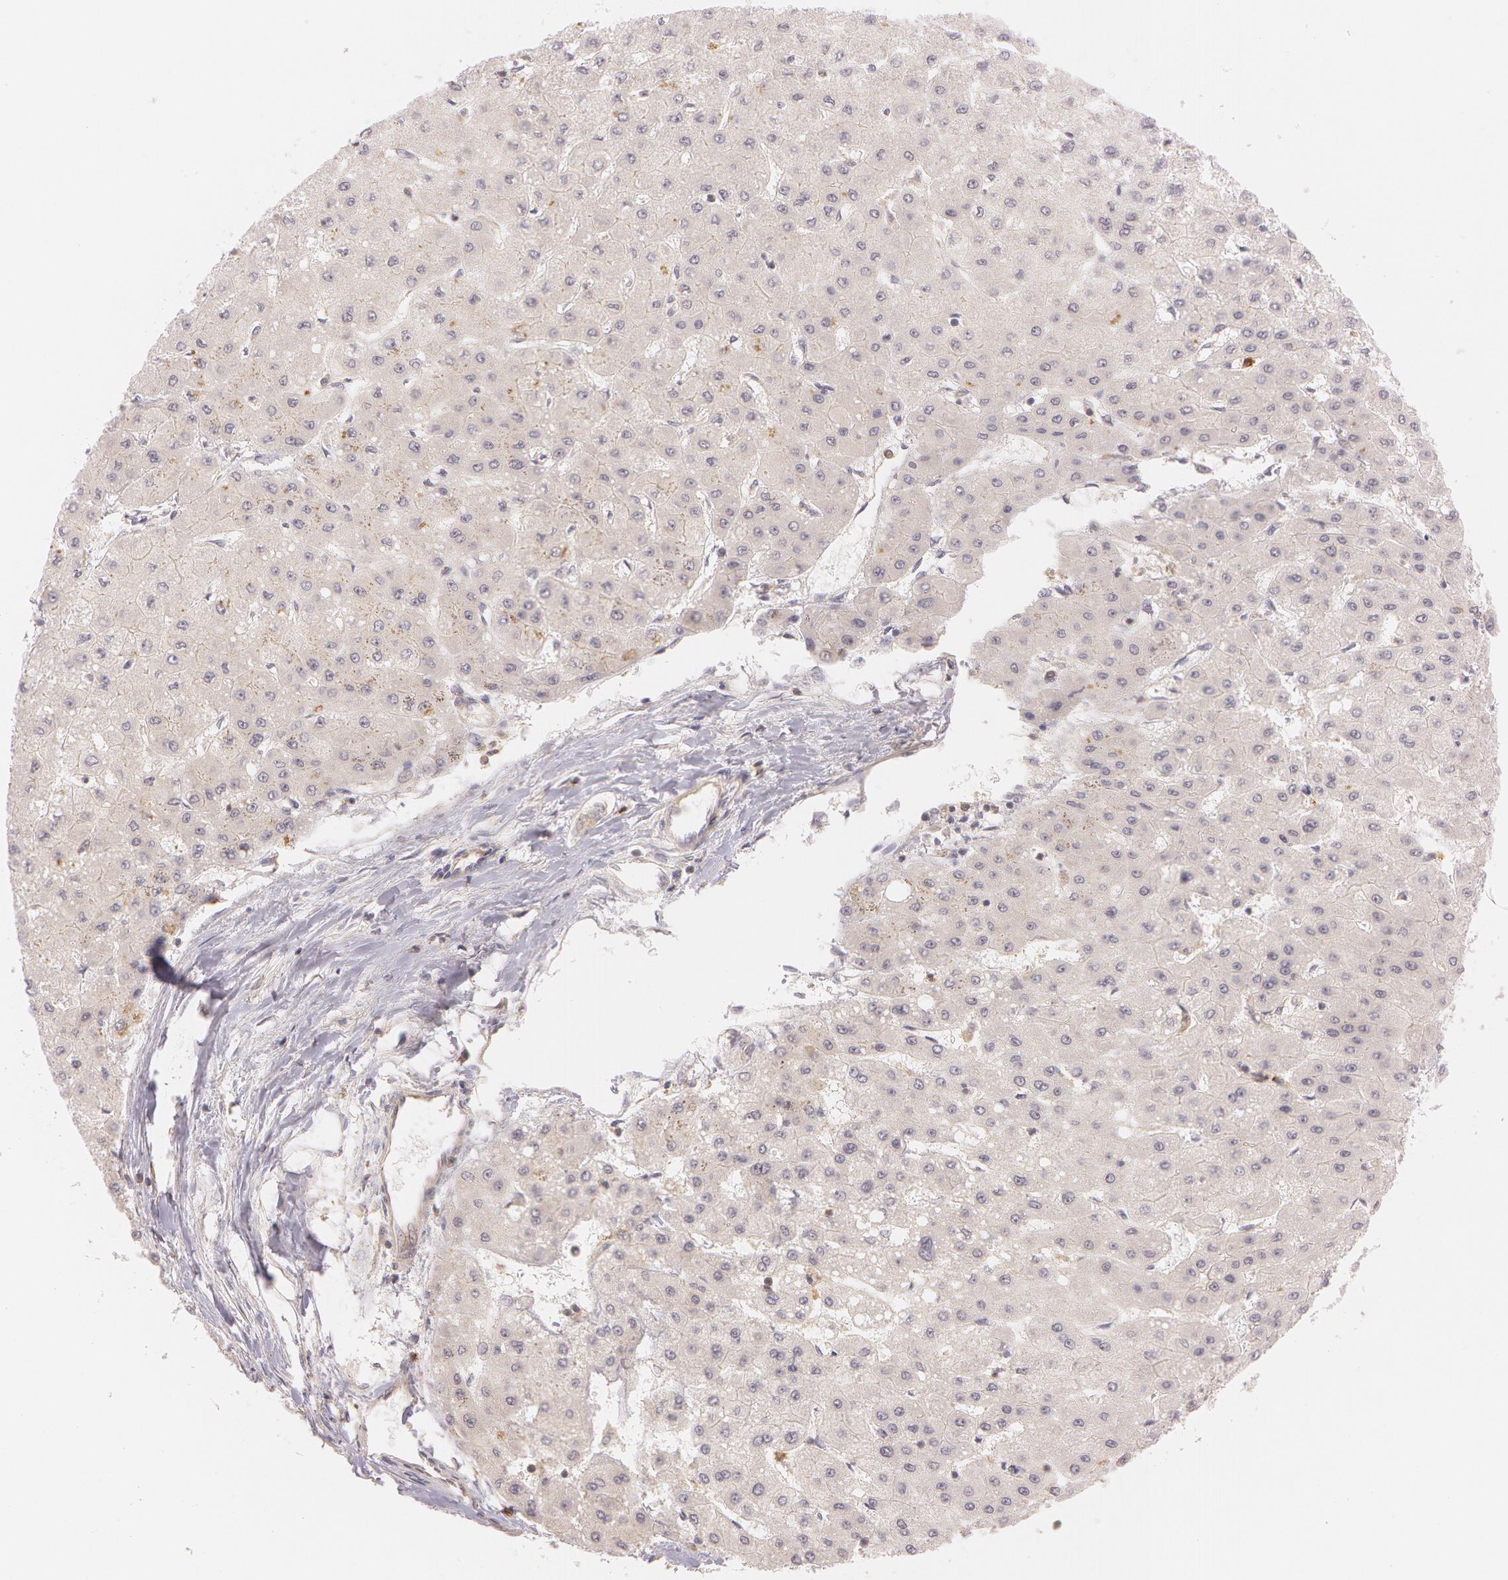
{"staining": {"intensity": "weak", "quantity": ">75%", "location": "cytoplasmic/membranous"}, "tissue": "liver cancer", "cell_type": "Tumor cells", "image_type": "cancer", "snomed": [{"axis": "morphology", "description": "Carcinoma, Hepatocellular, NOS"}, {"axis": "topography", "description": "Liver"}], "caption": "This micrograph shows immunohistochemistry staining of human liver cancer, with low weak cytoplasmic/membranous staining in approximately >75% of tumor cells.", "gene": "ATG2B", "patient": {"sex": "female", "age": 52}}